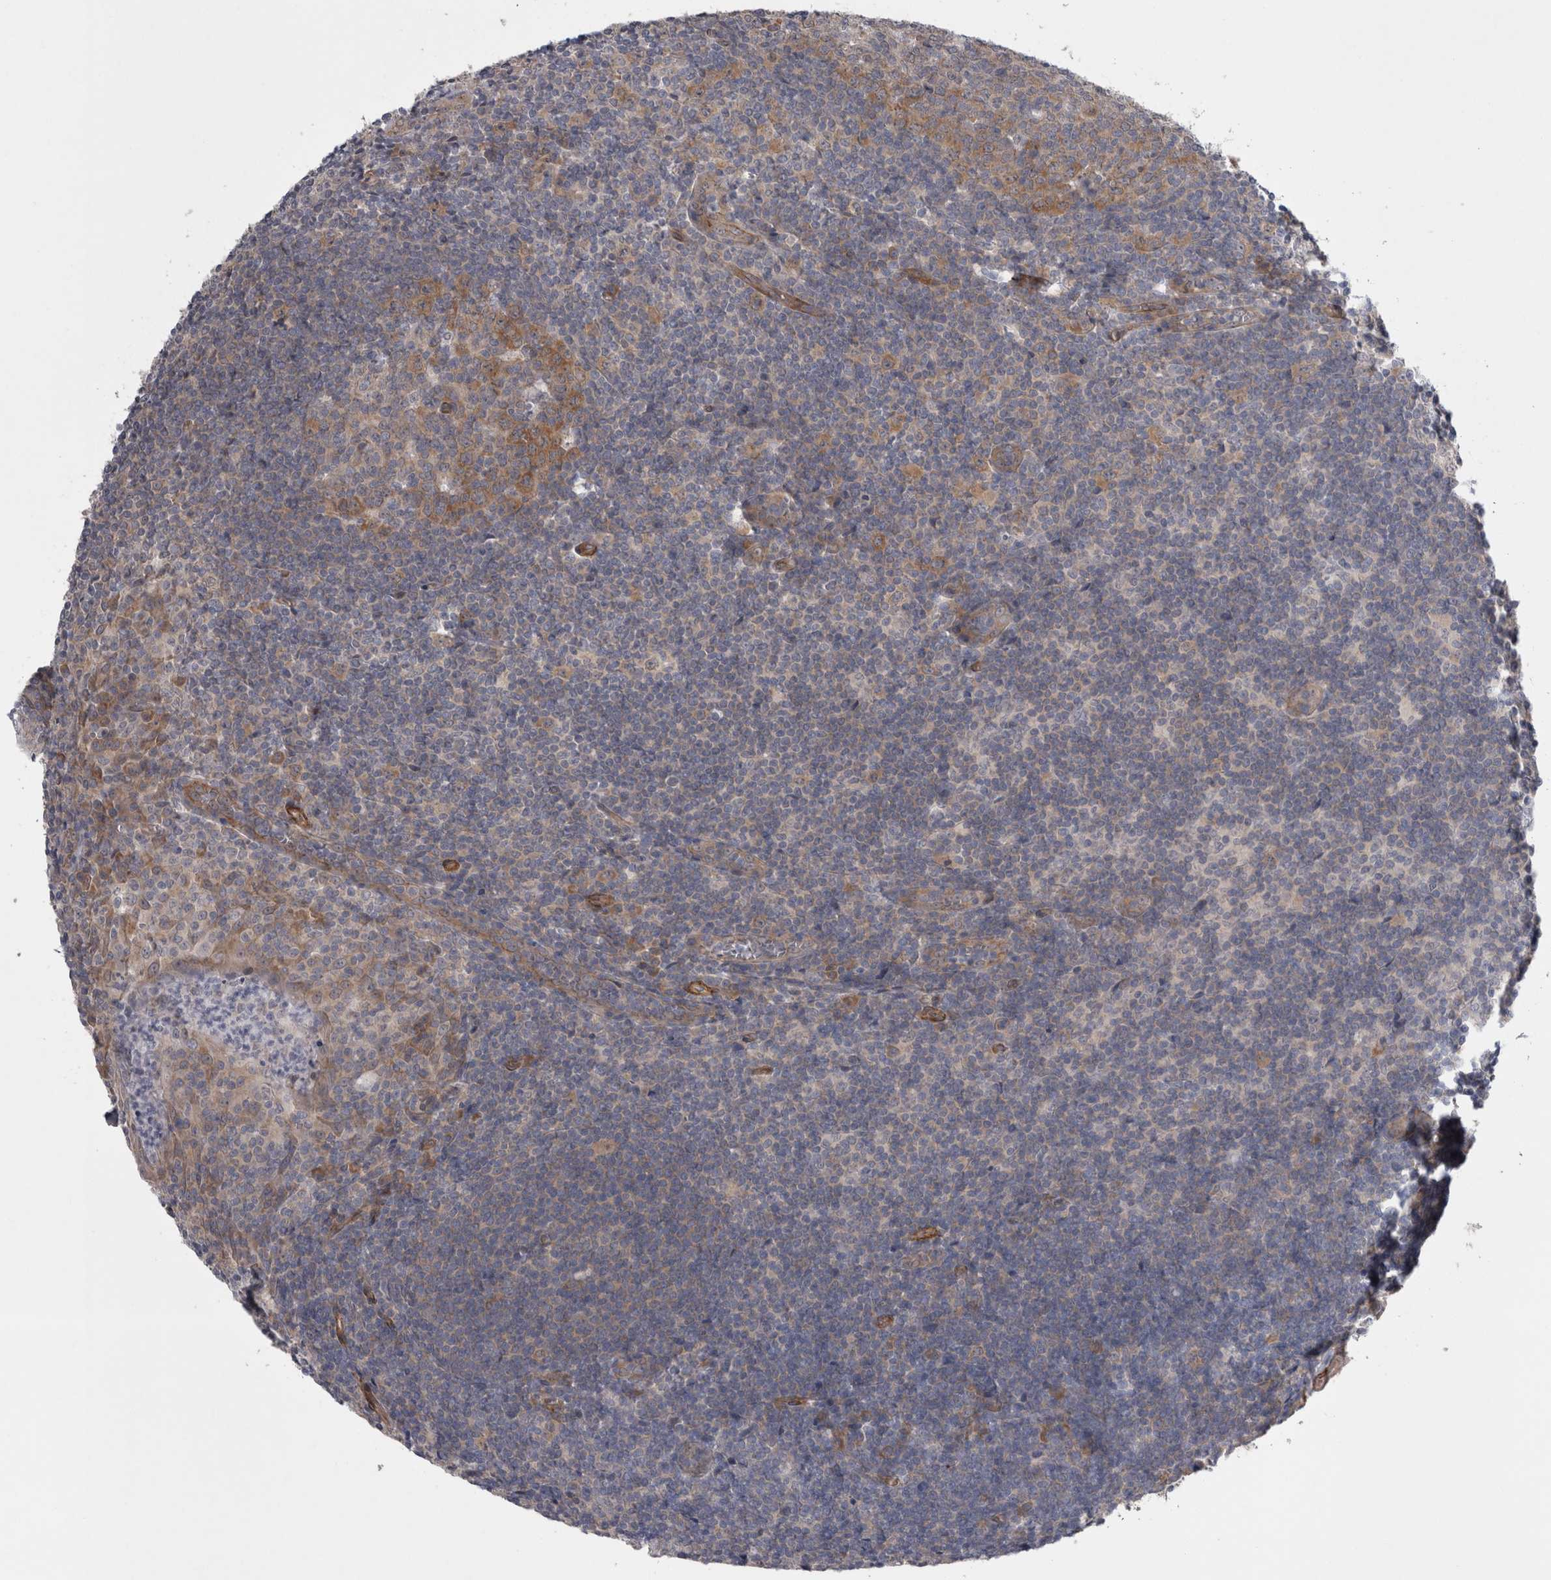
{"staining": {"intensity": "moderate", "quantity": "25%-75%", "location": "cytoplasmic/membranous"}, "tissue": "tonsil", "cell_type": "Germinal center cells", "image_type": "normal", "snomed": [{"axis": "morphology", "description": "Normal tissue, NOS"}, {"axis": "topography", "description": "Tonsil"}], "caption": "Germinal center cells demonstrate medium levels of moderate cytoplasmic/membranous positivity in approximately 25%-75% of cells in benign human tonsil. The staining is performed using DAB brown chromogen to label protein expression. The nuclei are counter-stained blue using hematoxylin.", "gene": "DDX6", "patient": {"sex": "male", "age": 37}}